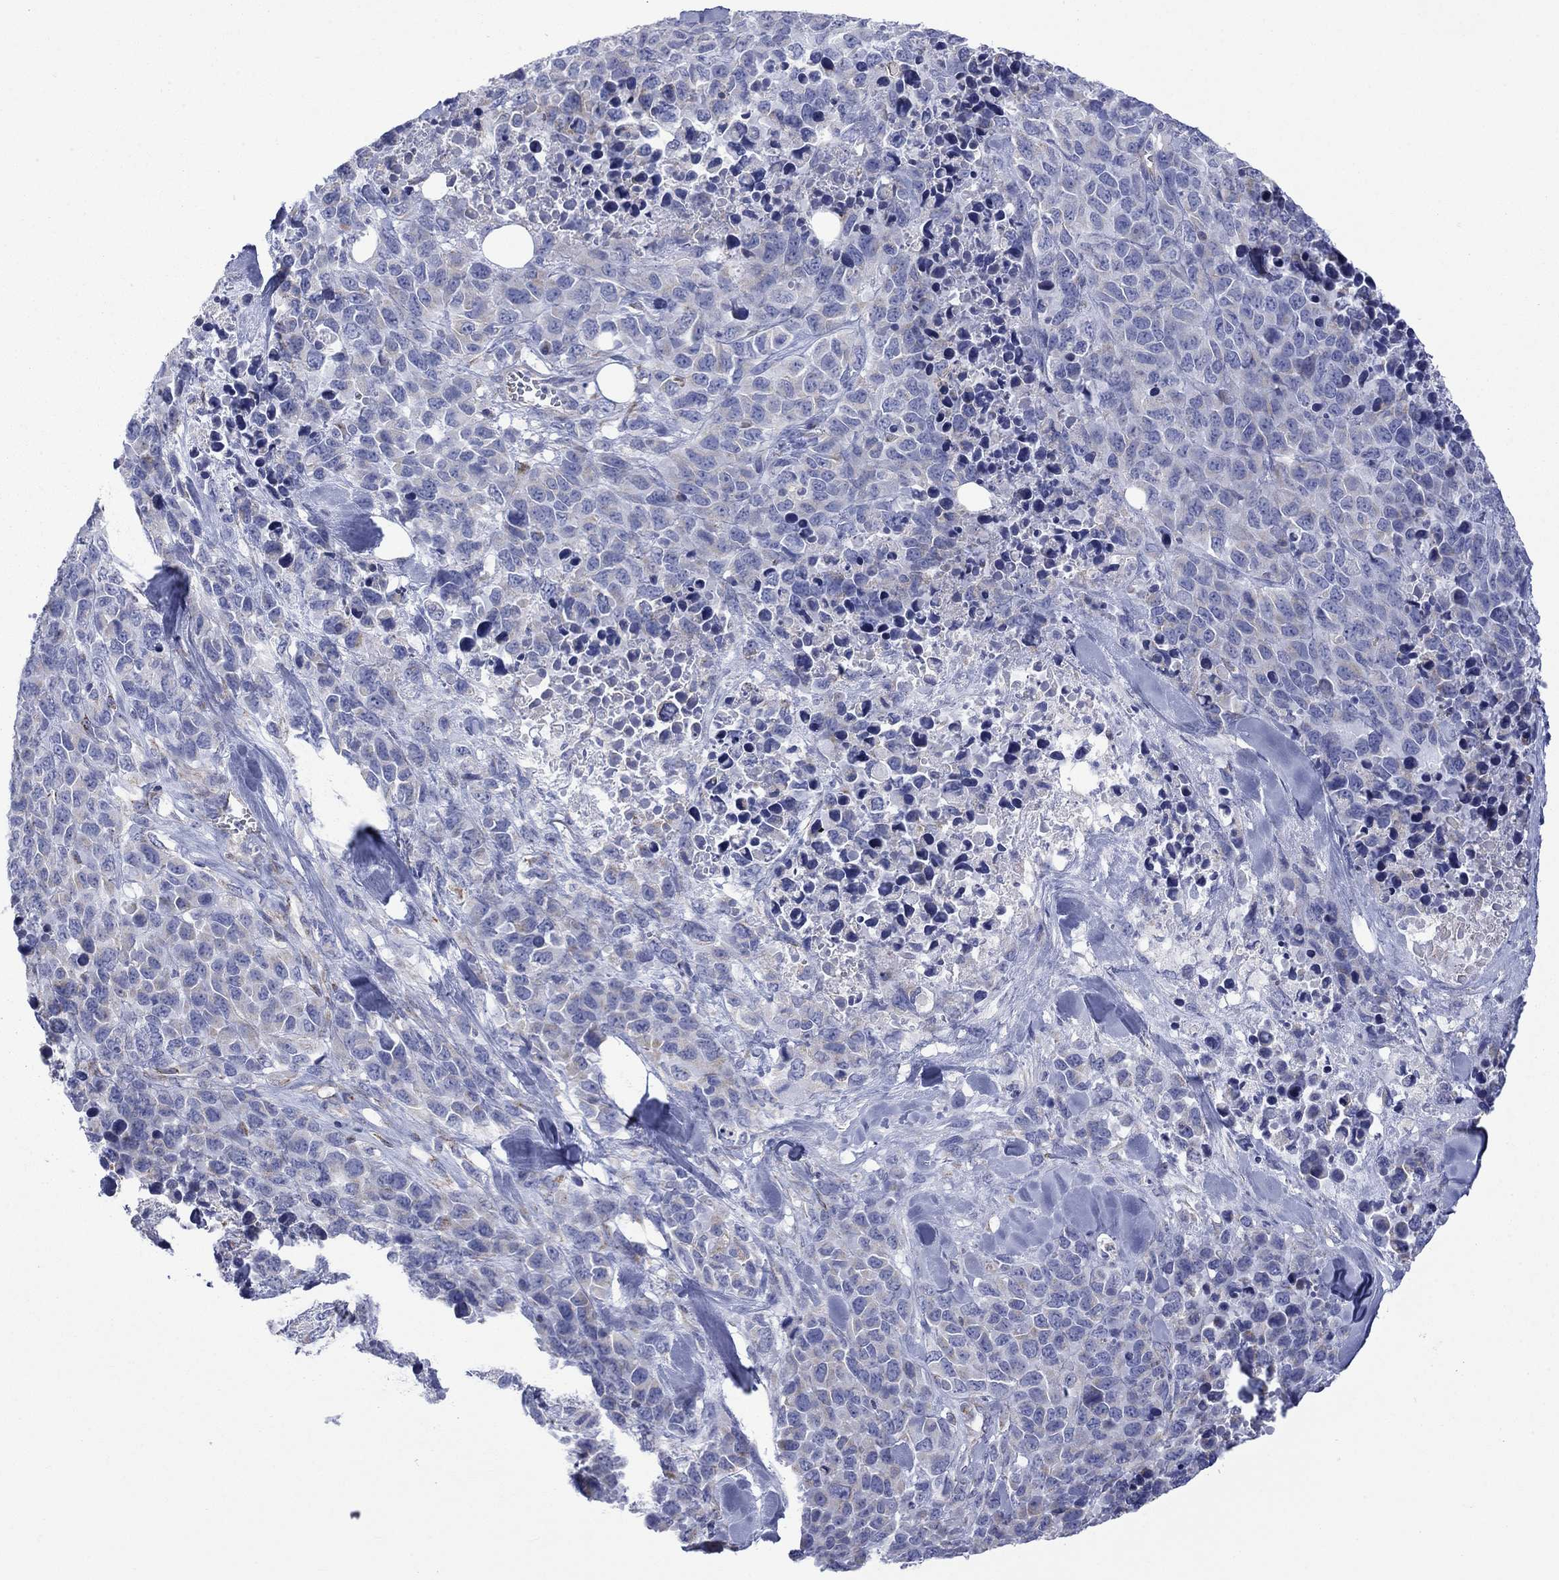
{"staining": {"intensity": "negative", "quantity": "none", "location": "none"}, "tissue": "melanoma", "cell_type": "Tumor cells", "image_type": "cancer", "snomed": [{"axis": "morphology", "description": "Malignant melanoma, Metastatic site"}, {"axis": "topography", "description": "Skin"}], "caption": "Immunohistochemistry of human malignant melanoma (metastatic site) exhibits no positivity in tumor cells. (DAB (3,3'-diaminobenzidine) immunohistochemistry with hematoxylin counter stain).", "gene": "CISD1", "patient": {"sex": "male", "age": 84}}